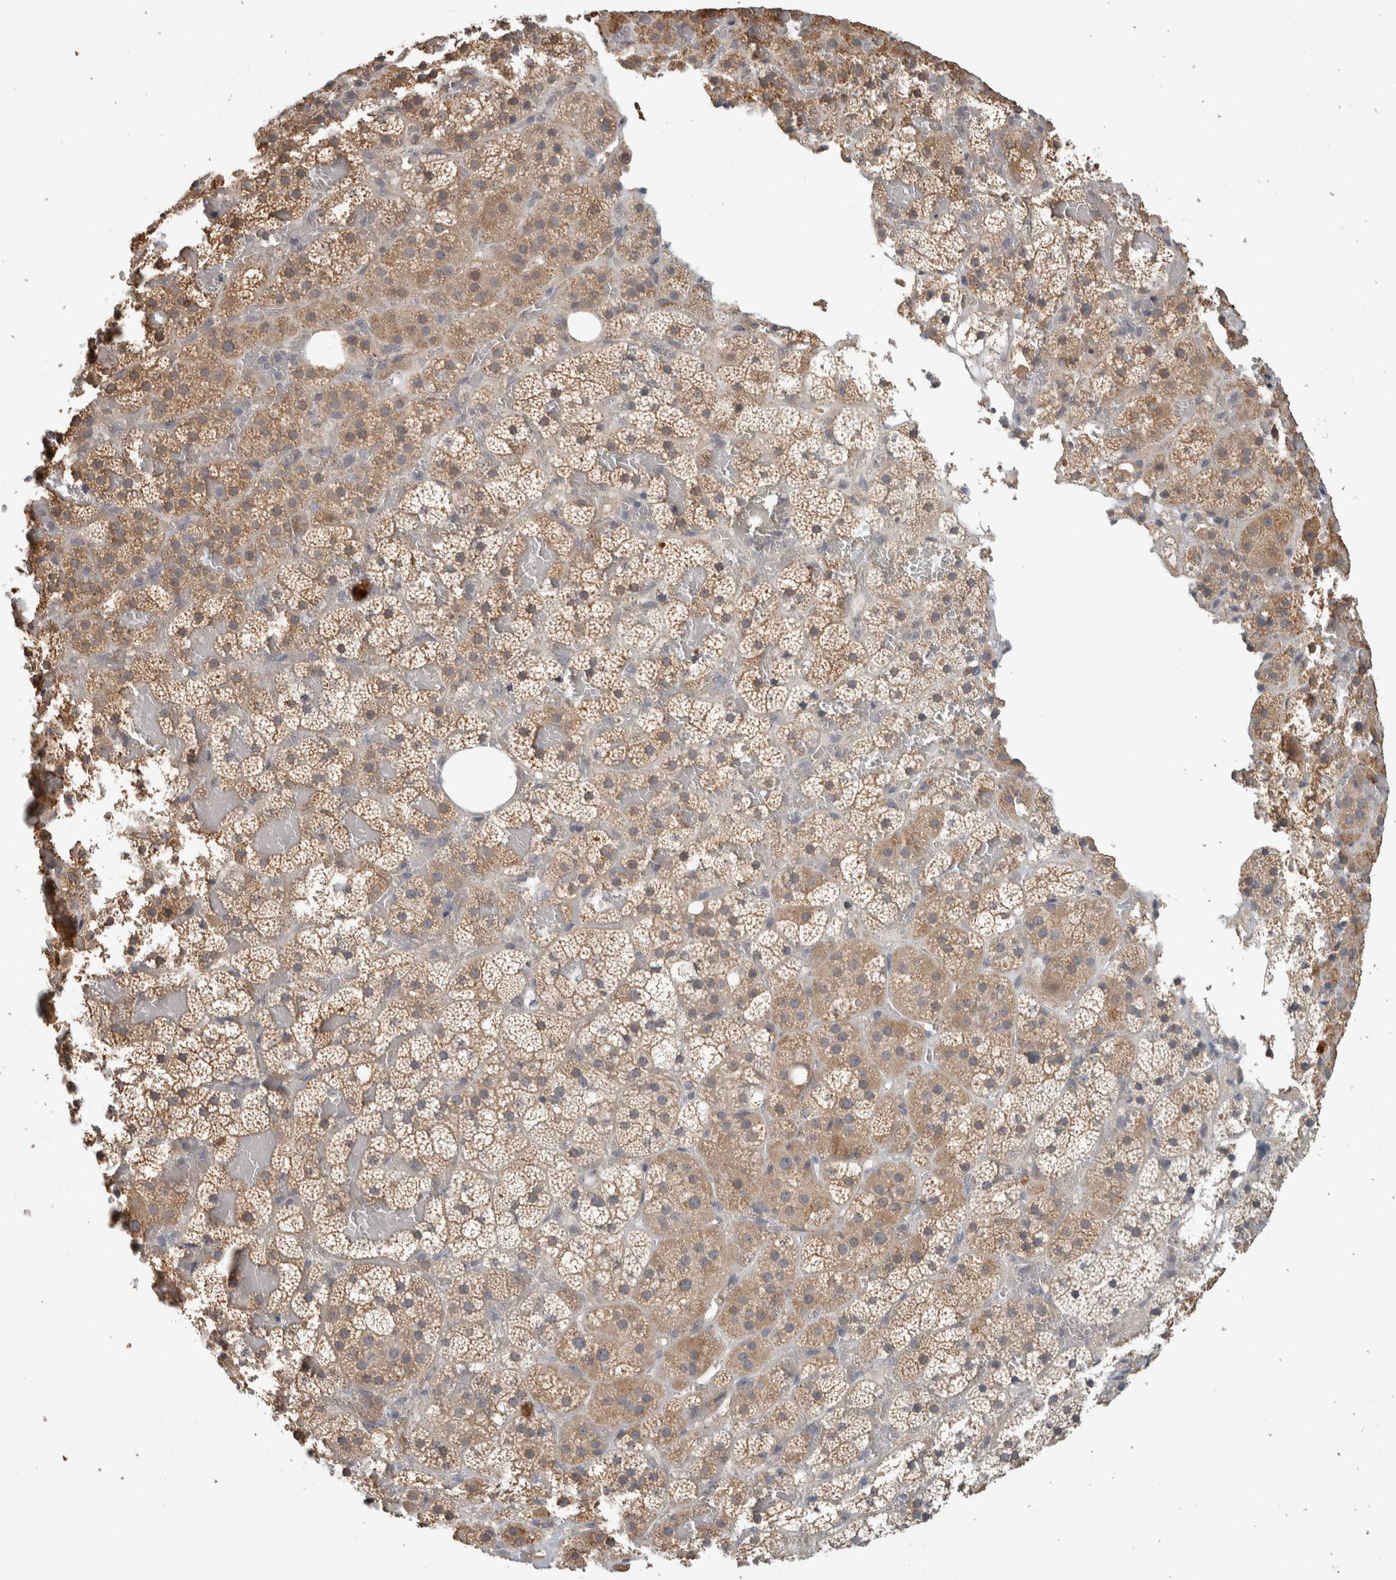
{"staining": {"intensity": "weak", "quantity": ">75%", "location": "cytoplasmic/membranous"}, "tissue": "adrenal gland", "cell_type": "Glandular cells", "image_type": "normal", "snomed": [{"axis": "morphology", "description": "Normal tissue, NOS"}, {"axis": "topography", "description": "Adrenal gland"}], "caption": "DAB immunohistochemical staining of benign adrenal gland demonstrates weak cytoplasmic/membranous protein expression in approximately >75% of glandular cells.", "gene": "EIF3H", "patient": {"sex": "female", "age": 59}}